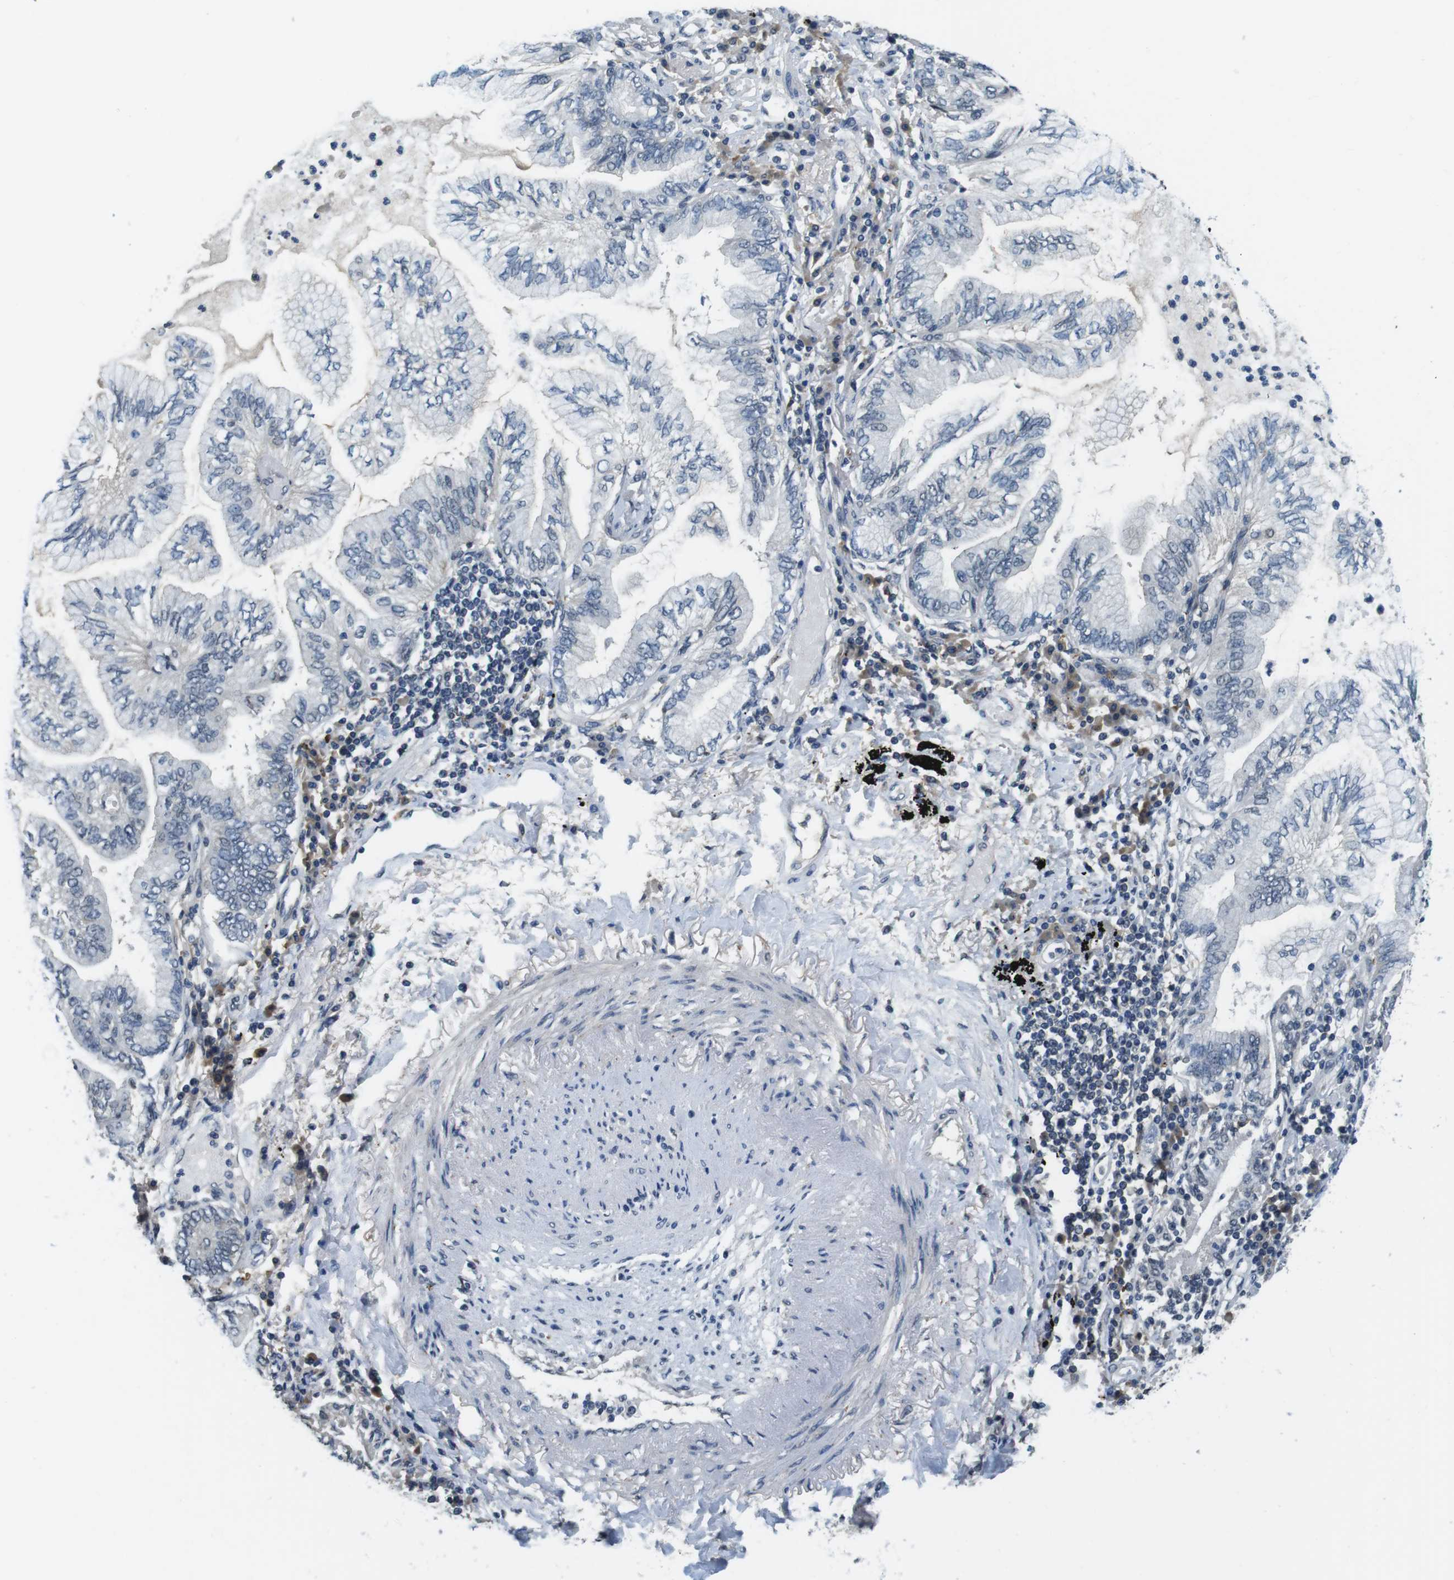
{"staining": {"intensity": "negative", "quantity": "none", "location": "none"}, "tissue": "lung cancer", "cell_type": "Tumor cells", "image_type": "cancer", "snomed": [{"axis": "morphology", "description": "Normal tissue, NOS"}, {"axis": "morphology", "description": "Adenocarcinoma, NOS"}, {"axis": "topography", "description": "Bronchus"}, {"axis": "topography", "description": "Lung"}], "caption": "Immunohistochemistry (IHC) of human lung adenocarcinoma demonstrates no positivity in tumor cells.", "gene": "CD163L1", "patient": {"sex": "female", "age": 70}}